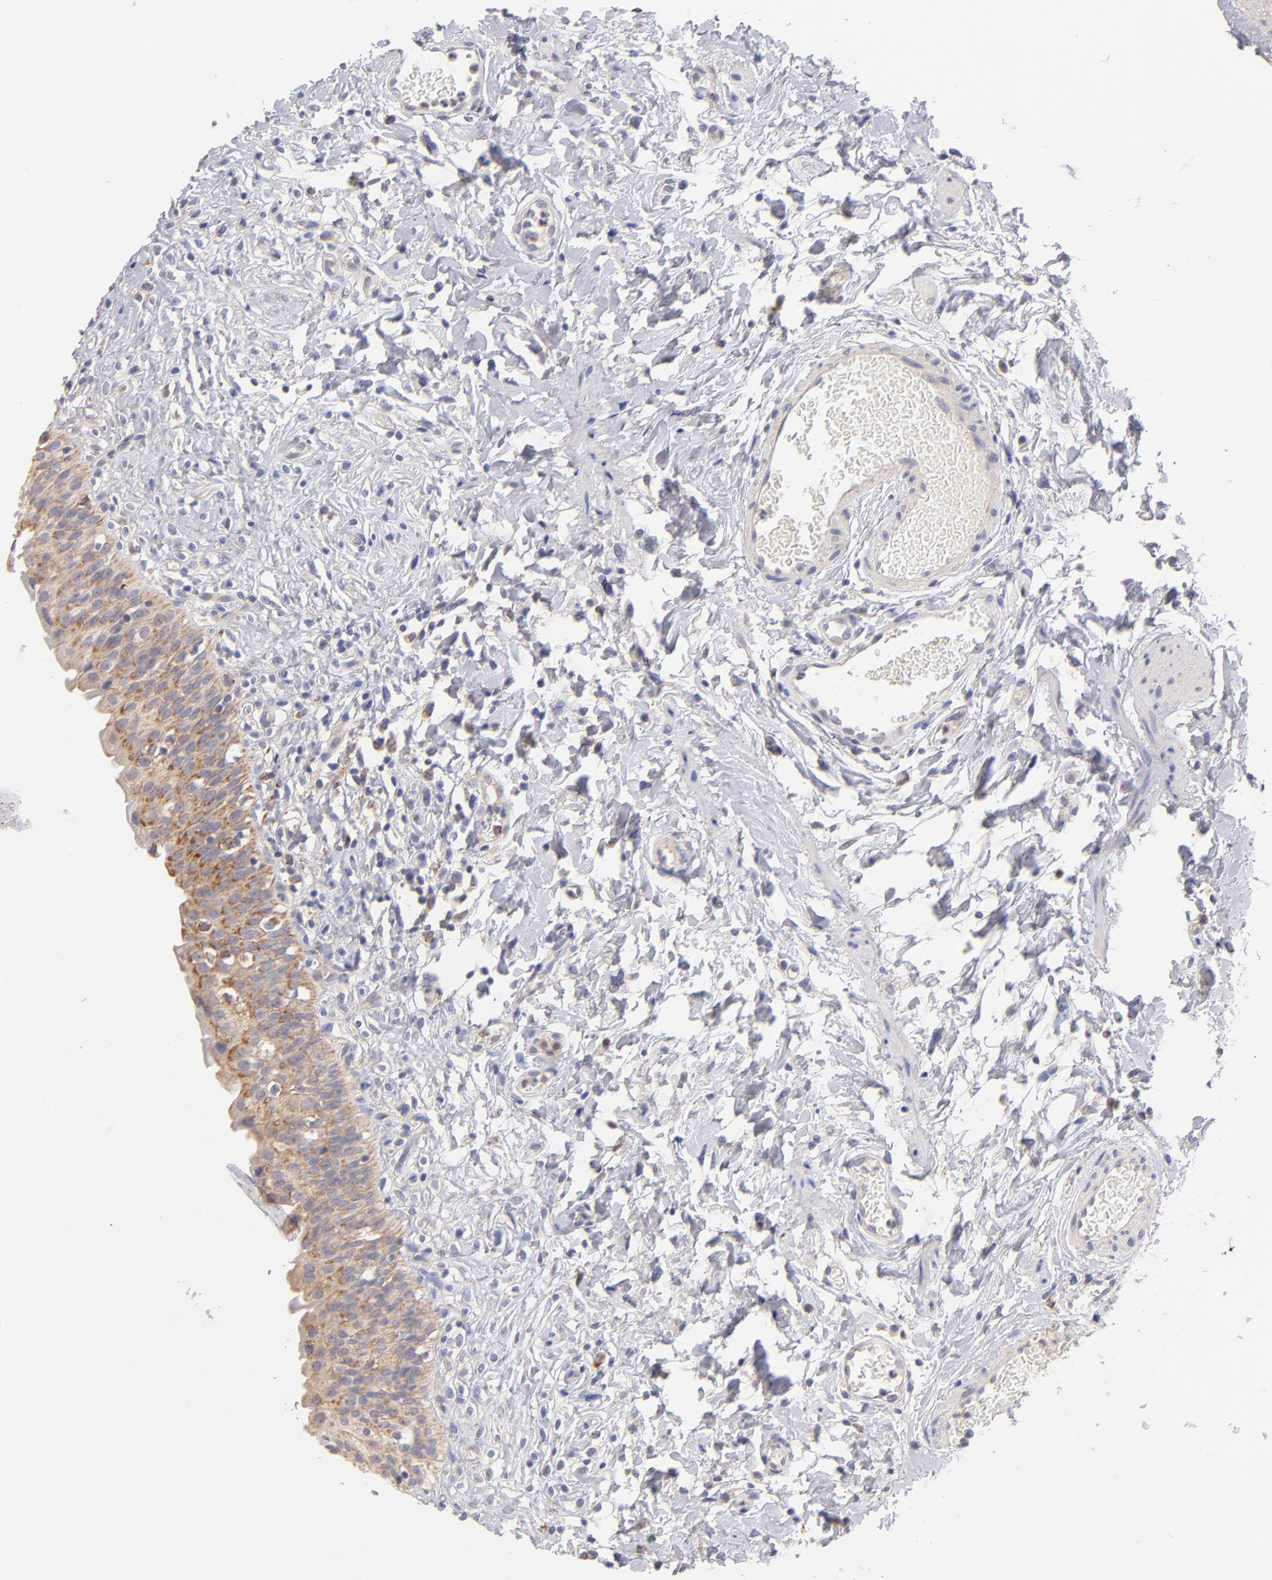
{"staining": {"intensity": "moderate", "quantity": ">75%", "location": "cytoplasmic/membranous"}, "tissue": "urinary bladder", "cell_type": "Urothelial cells", "image_type": "normal", "snomed": [{"axis": "morphology", "description": "Normal tissue, NOS"}, {"axis": "topography", "description": "Urinary bladder"}], "caption": "Immunohistochemistry (IHC) of unremarkable urinary bladder demonstrates medium levels of moderate cytoplasmic/membranous positivity in approximately >75% of urothelial cells. (IHC, brightfield microscopy, high magnification).", "gene": "HCCS", "patient": {"sex": "female", "age": 80}}